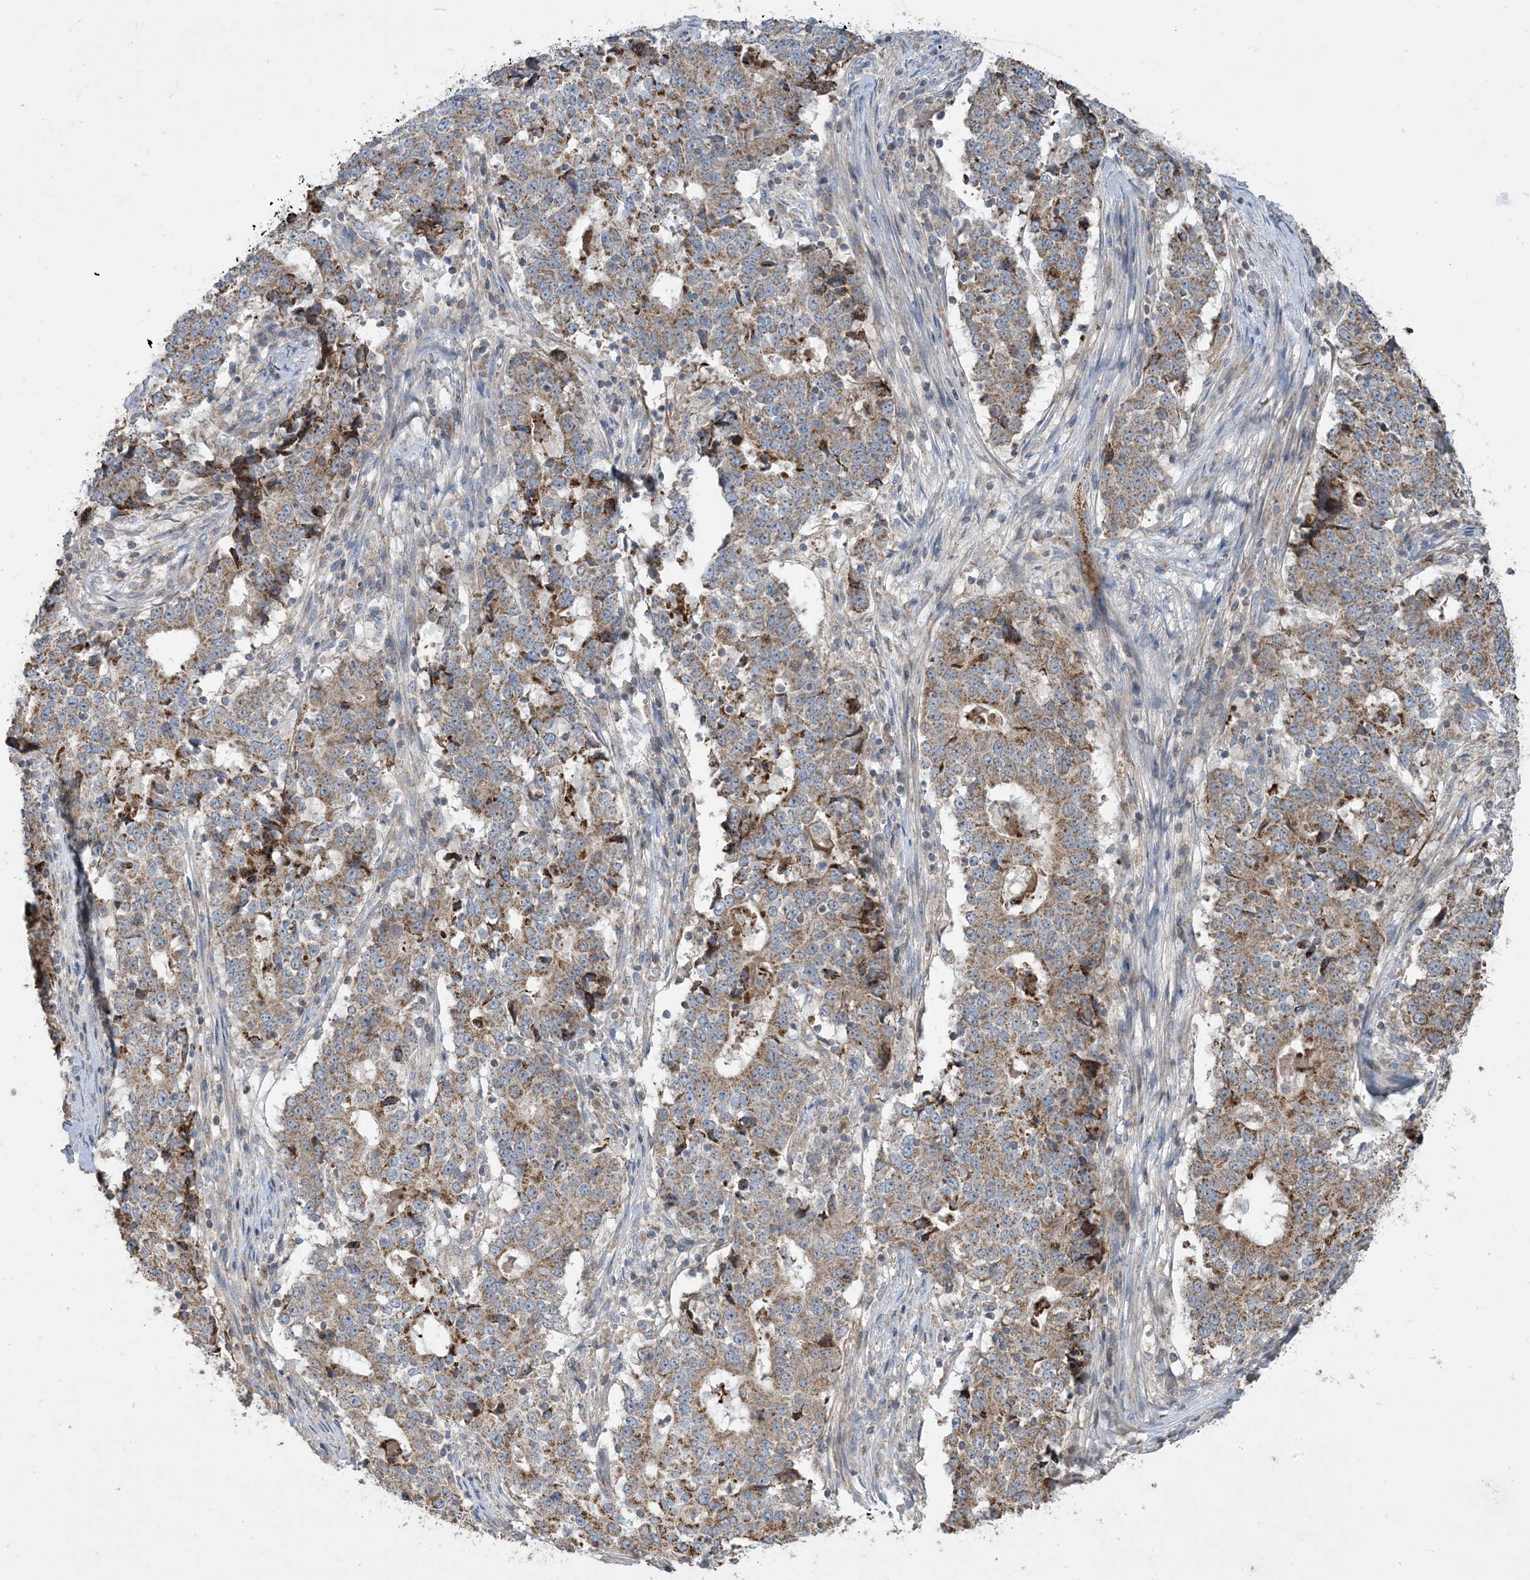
{"staining": {"intensity": "moderate", "quantity": ">75%", "location": "cytoplasmic/membranous"}, "tissue": "stomach cancer", "cell_type": "Tumor cells", "image_type": "cancer", "snomed": [{"axis": "morphology", "description": "Adenocarcinoma, NOS"}, {"axis": "topography", "description": "Stomach"}], "caption": "This is a histology image of IHC staining of stomach adenocarcinoma, which shows moderate expression in the cytoplasmic/membranous of tumor cells.", "gene": "ECHDC1", "patient": {"sex": "male", "age": 59}}